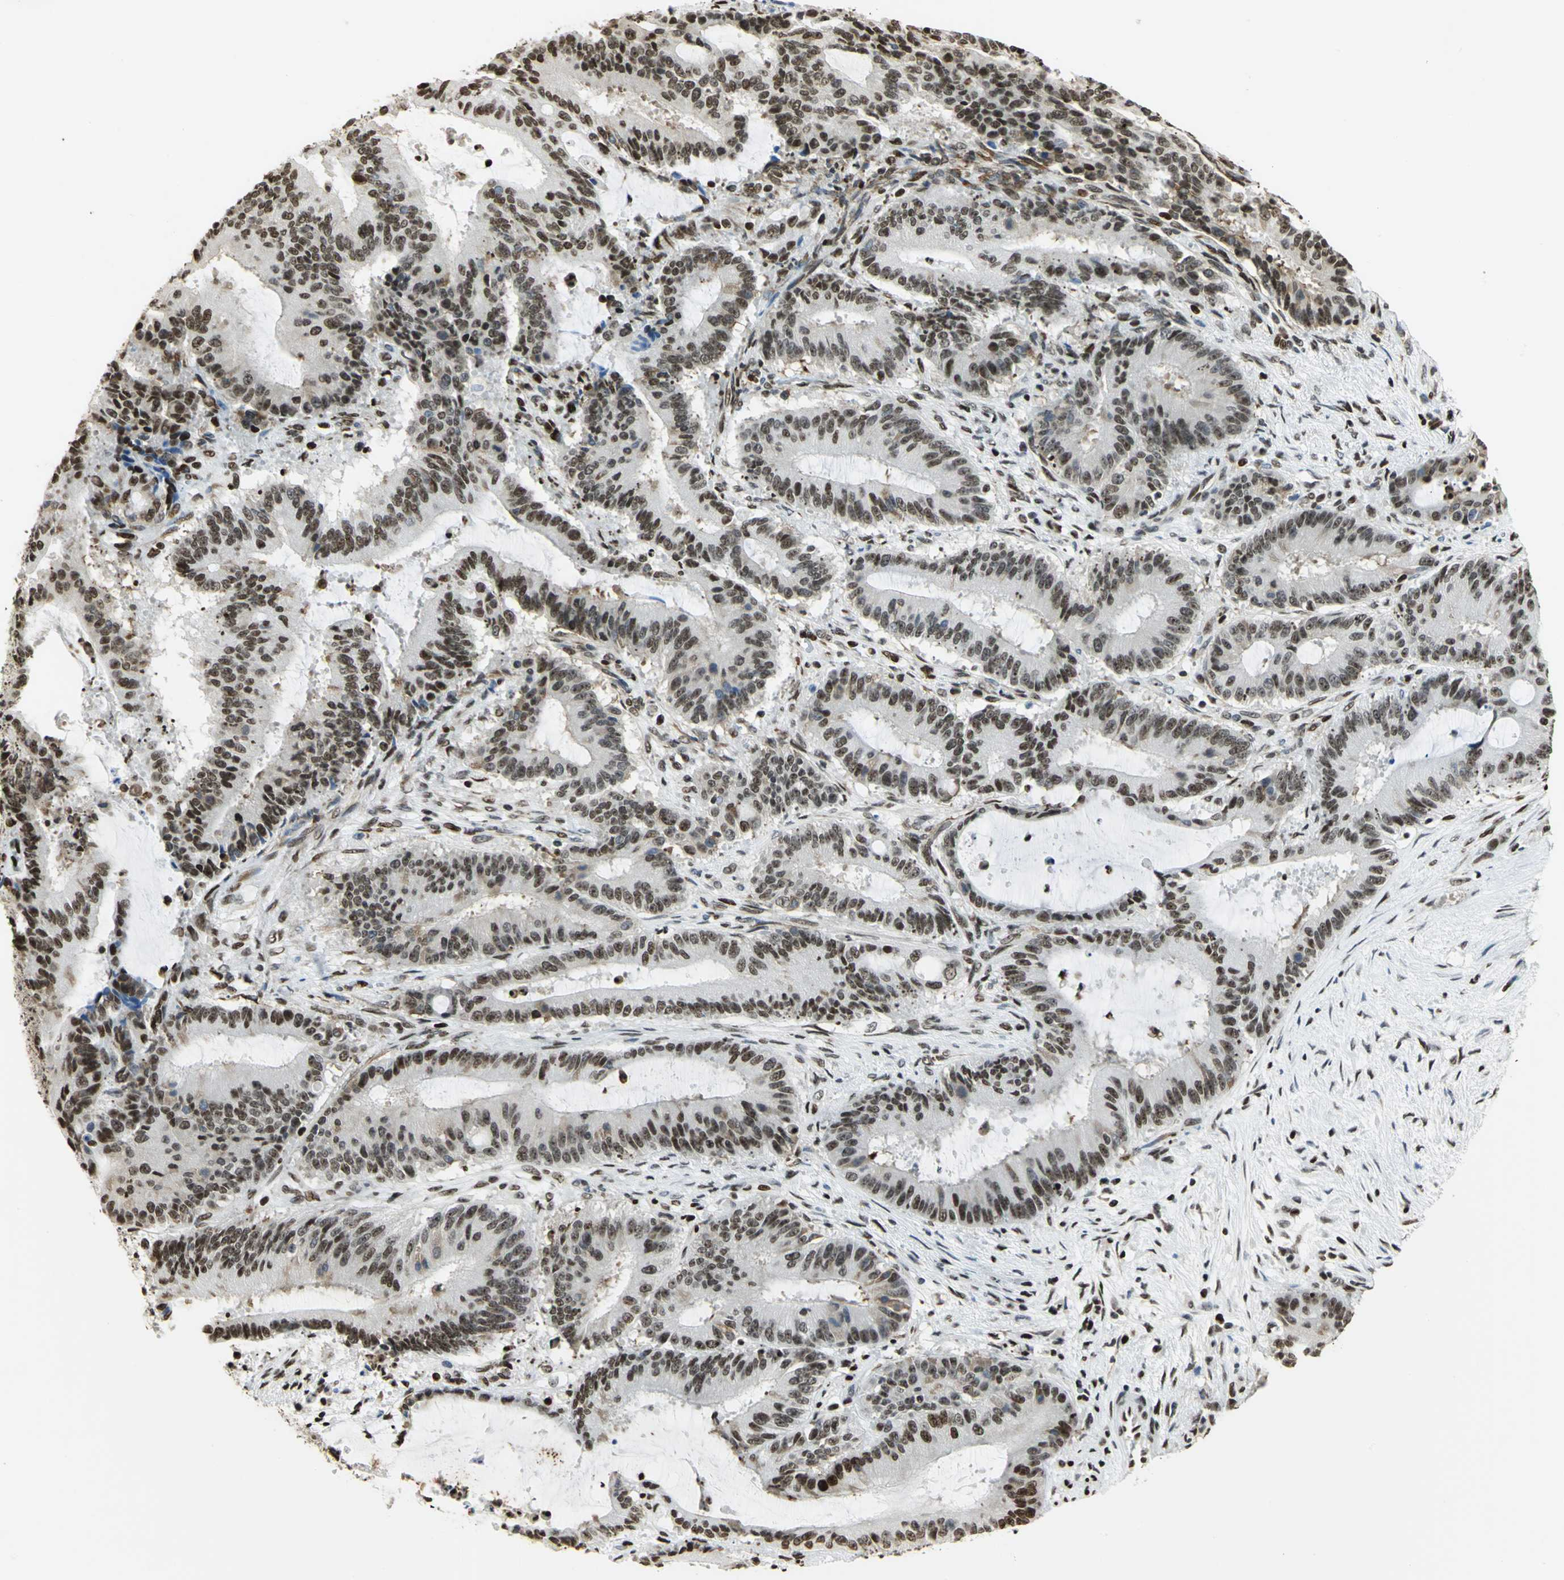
{"staining": {"intensity": "strong", "quantity": ">75%", "location": "nuclear"}, "tissue": "liver cancer", "cell_type": "Tumor cells", "image_type": "cancer", "snomed": [{"axis": "morphology", "description": "Cholangiocarcinoma"}, {"axis": "topography", "description": "Liver"}], "caption": "A high amount of strong nuclear expression is seen in about >75% of tumor cells in liver cholangiocarcinoma tissue.", "gene": "HMGB1", "patient": {"sex": "female", "age": 73}}